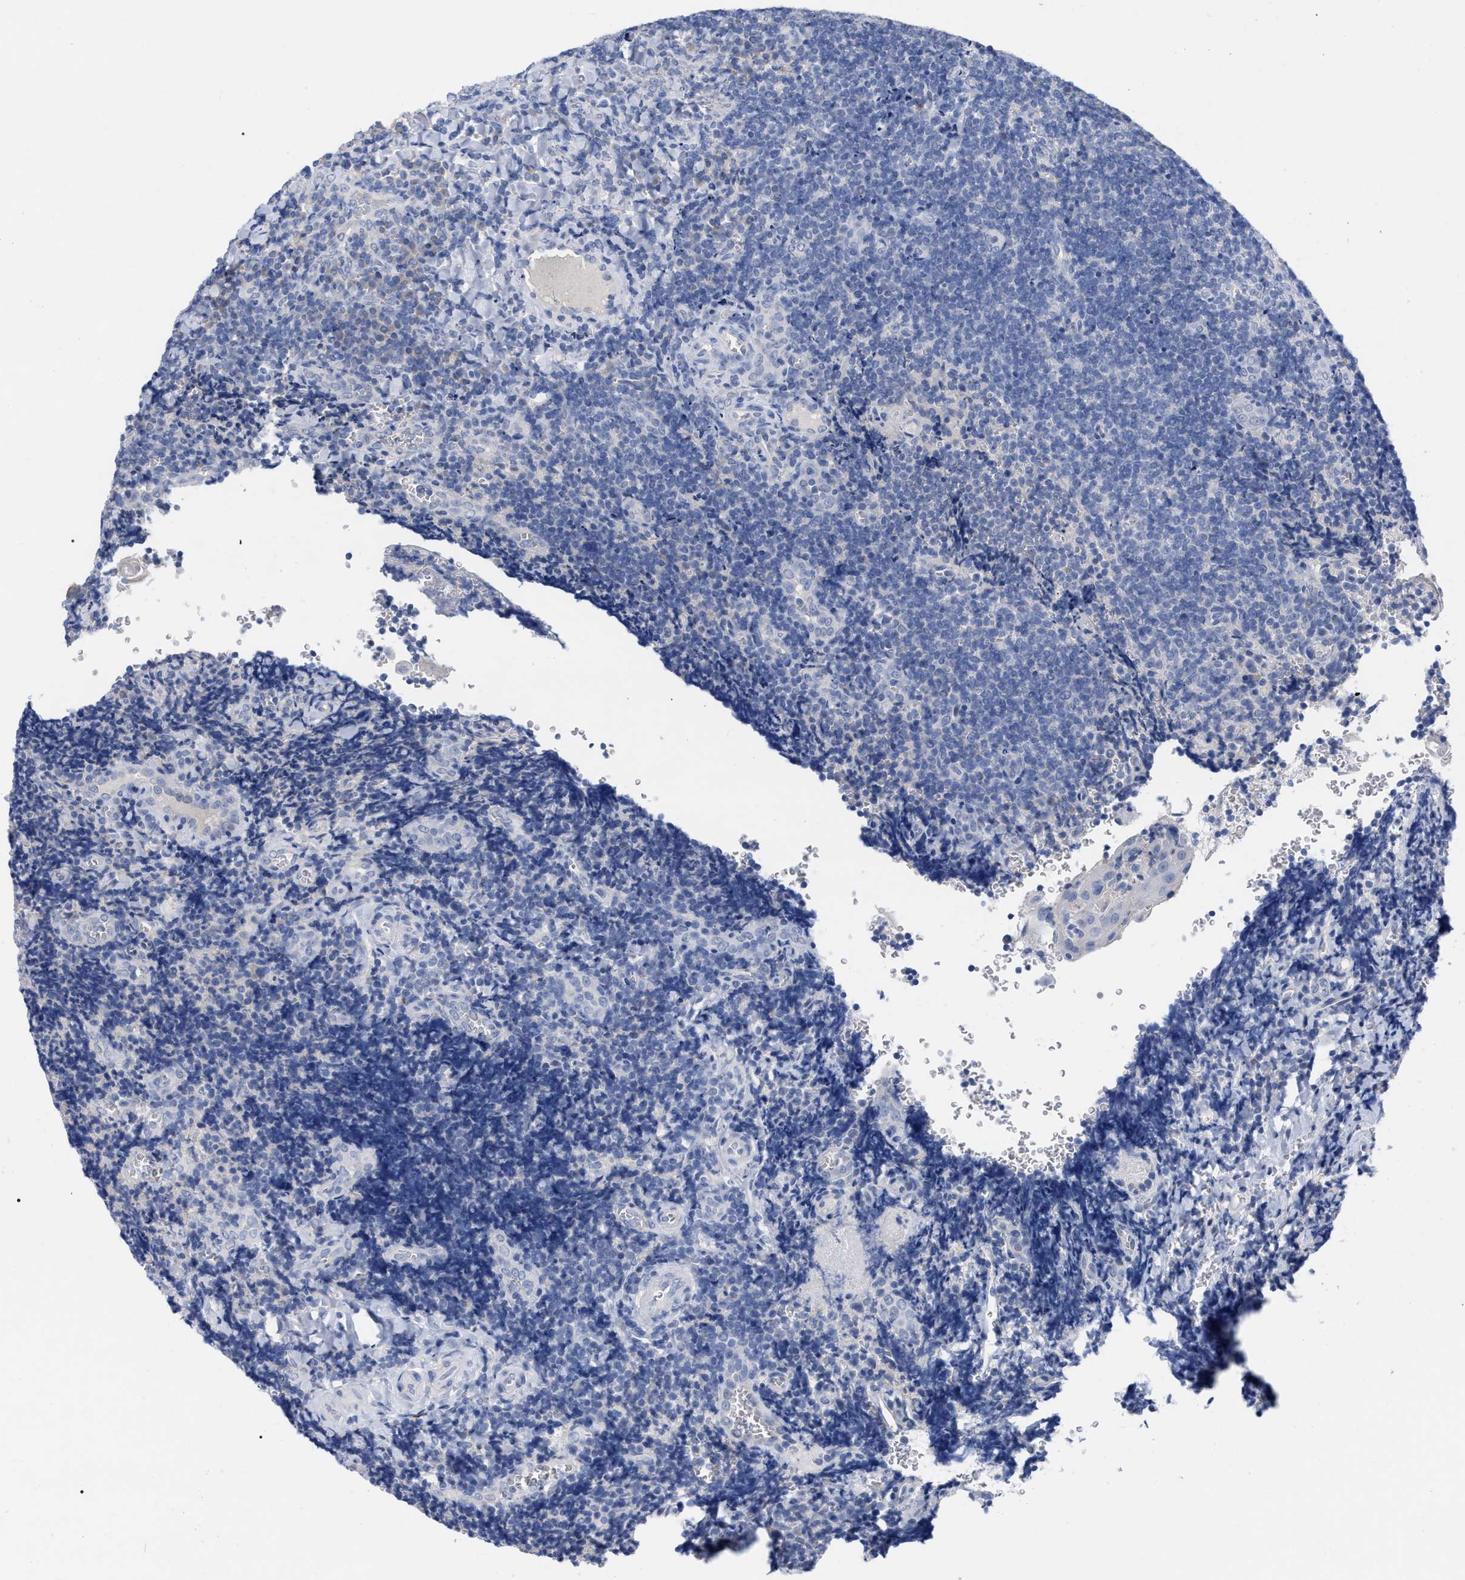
{"staining": {"intensity": "negative", "quantity": "none", "location": "none"}, "tissue": "tonsil", "cell_type": "Germinal center cells", "image_type": "normal", "snomed": [{"axis": "morphology", "description": "Normal tissue, NOS"}, {"axis": "morphology", "description": "Inflammation, NOS"}, {"axis": "topography", "description": "Tonsil"}], "caption": "This is a micrograph of IHC staining of unremarkable tonsil, which shows no staining in germinal center cells.", "gene": "HAPLN1", "patient": {"sex": "female", "age": 31}}